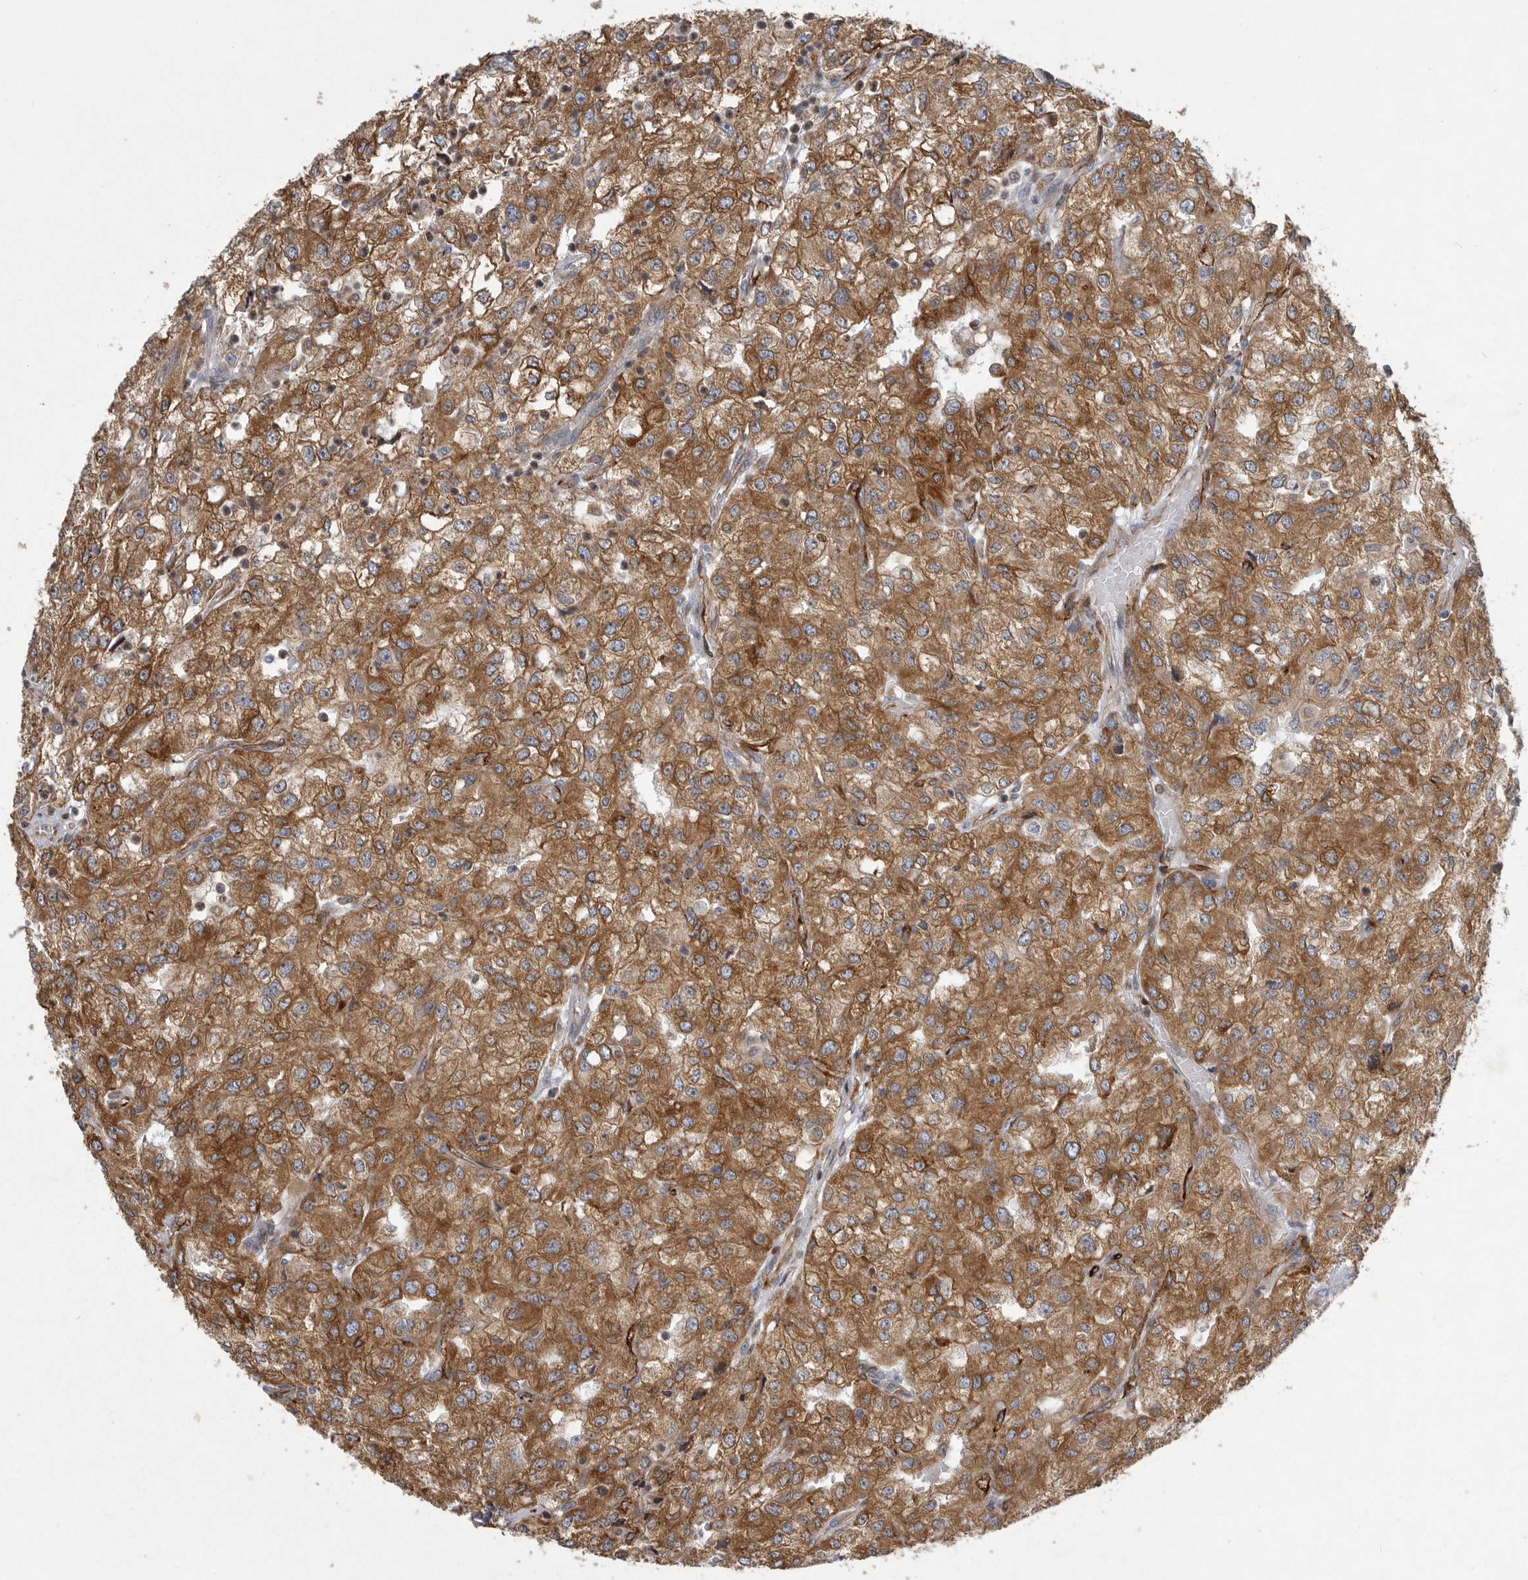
{"staining": {"intensity": "moderate", "quantity": ">75%", "location": "cytoplasmic/membranous"}, "tissue": "renal cancer", "cell_type": "Tumor cells", "image_type": "cancer", "snomed": [{"axis": "morphology", "description": "Adenocarcinoma, NOS"}, {"axis": "topography", "description": "Kidney"}], "caption": "This is an image of immunohistochemistry (IHC) staining of renal cancer, which shows moderate expression in the cytoplasmic/membranous of tumor cells.", "gene": "MINPP1", "patient": {"sex": "female", "age": 54}}